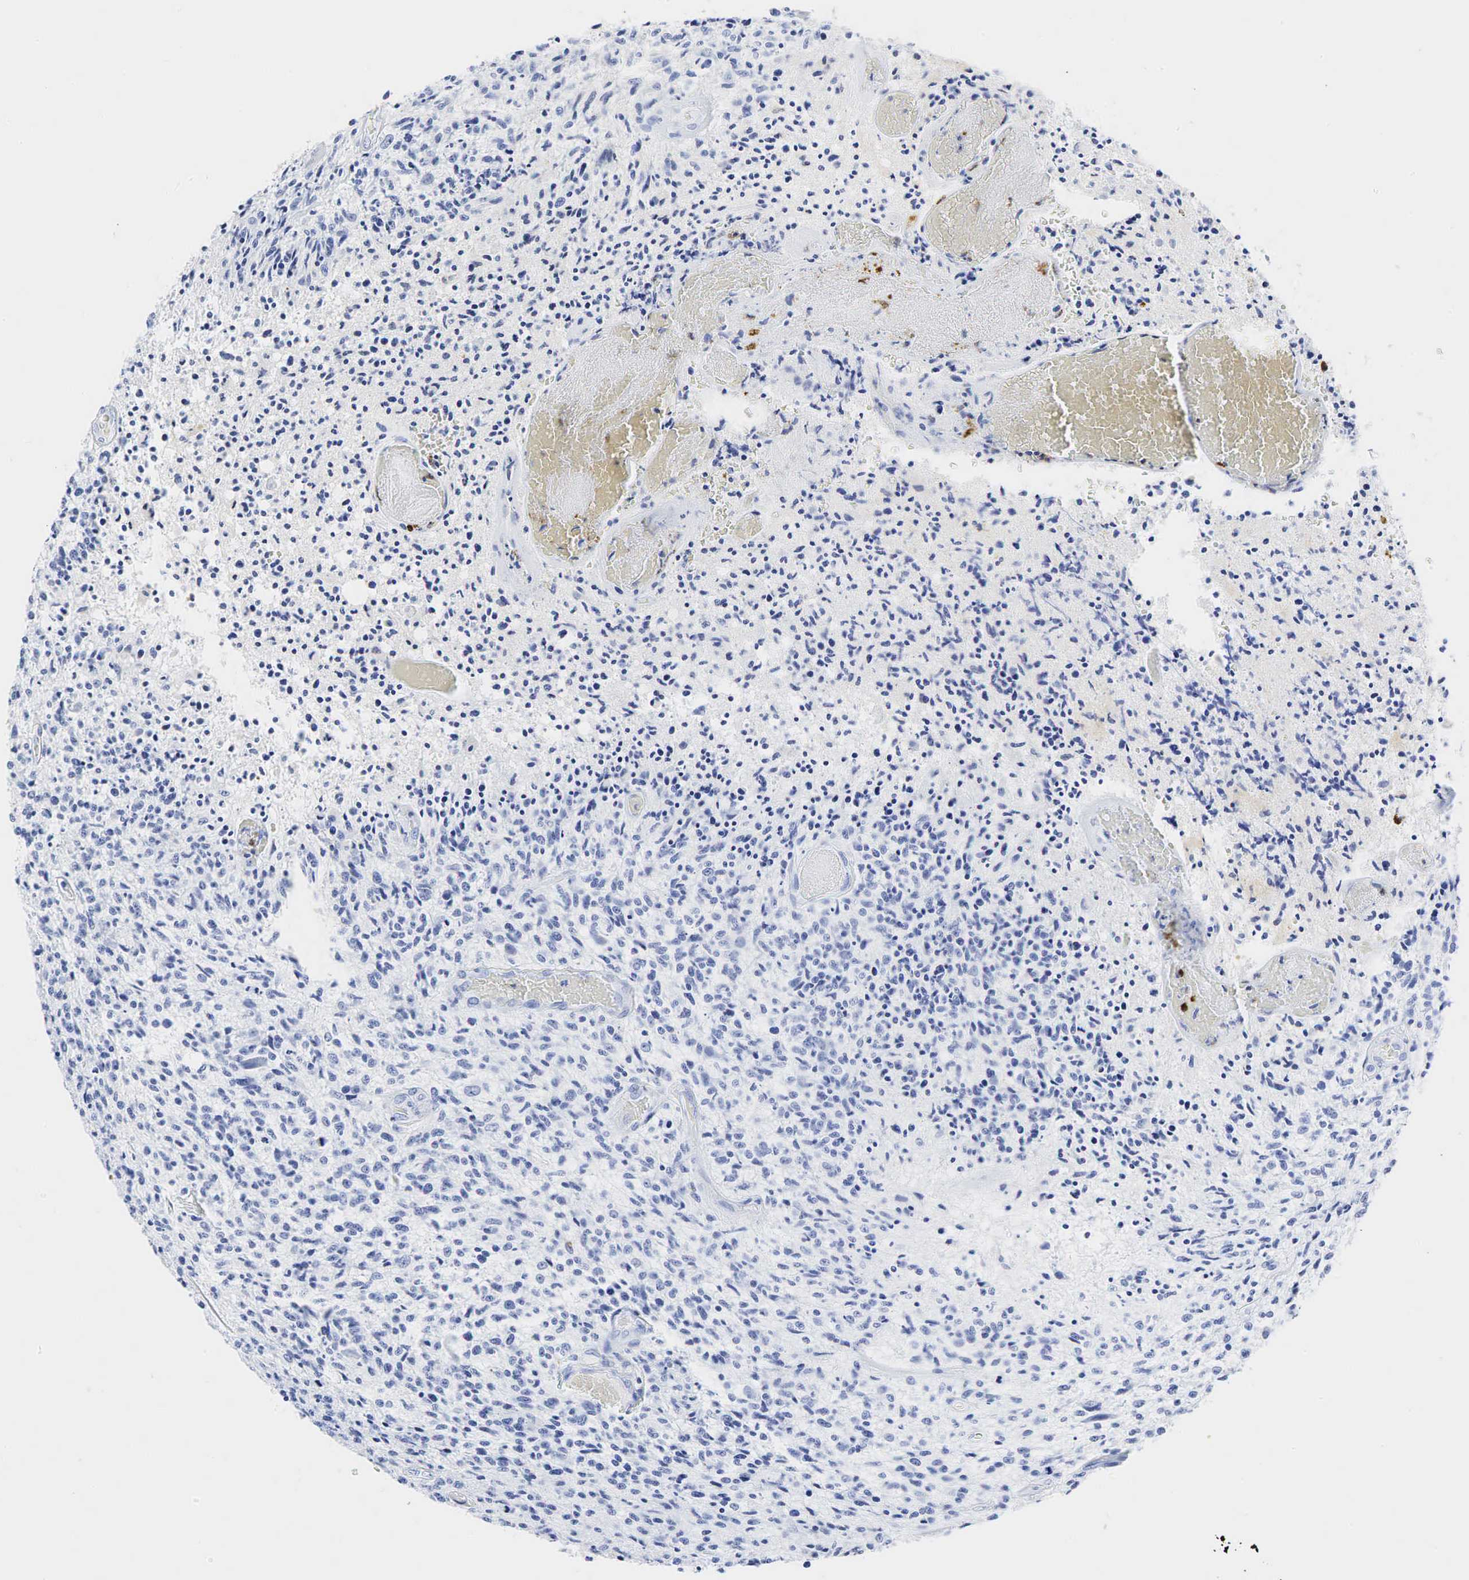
{"staining": {"intensity": "negative", "quantity": "none", "location": "none"}, "tissue": "glioma", "cell_type": "Tumor cells", "image_type": "cancer", "snomed": [{"axis": "morphology", "description": "Glioma, malignant, High grade"}, {"axis": "topography", "description": "Brain"}], "caption": "Tumor cells show no significant protein expression in glioma.", "gene": "LYZ", "patient": {"sex": "male", "age": 36}}